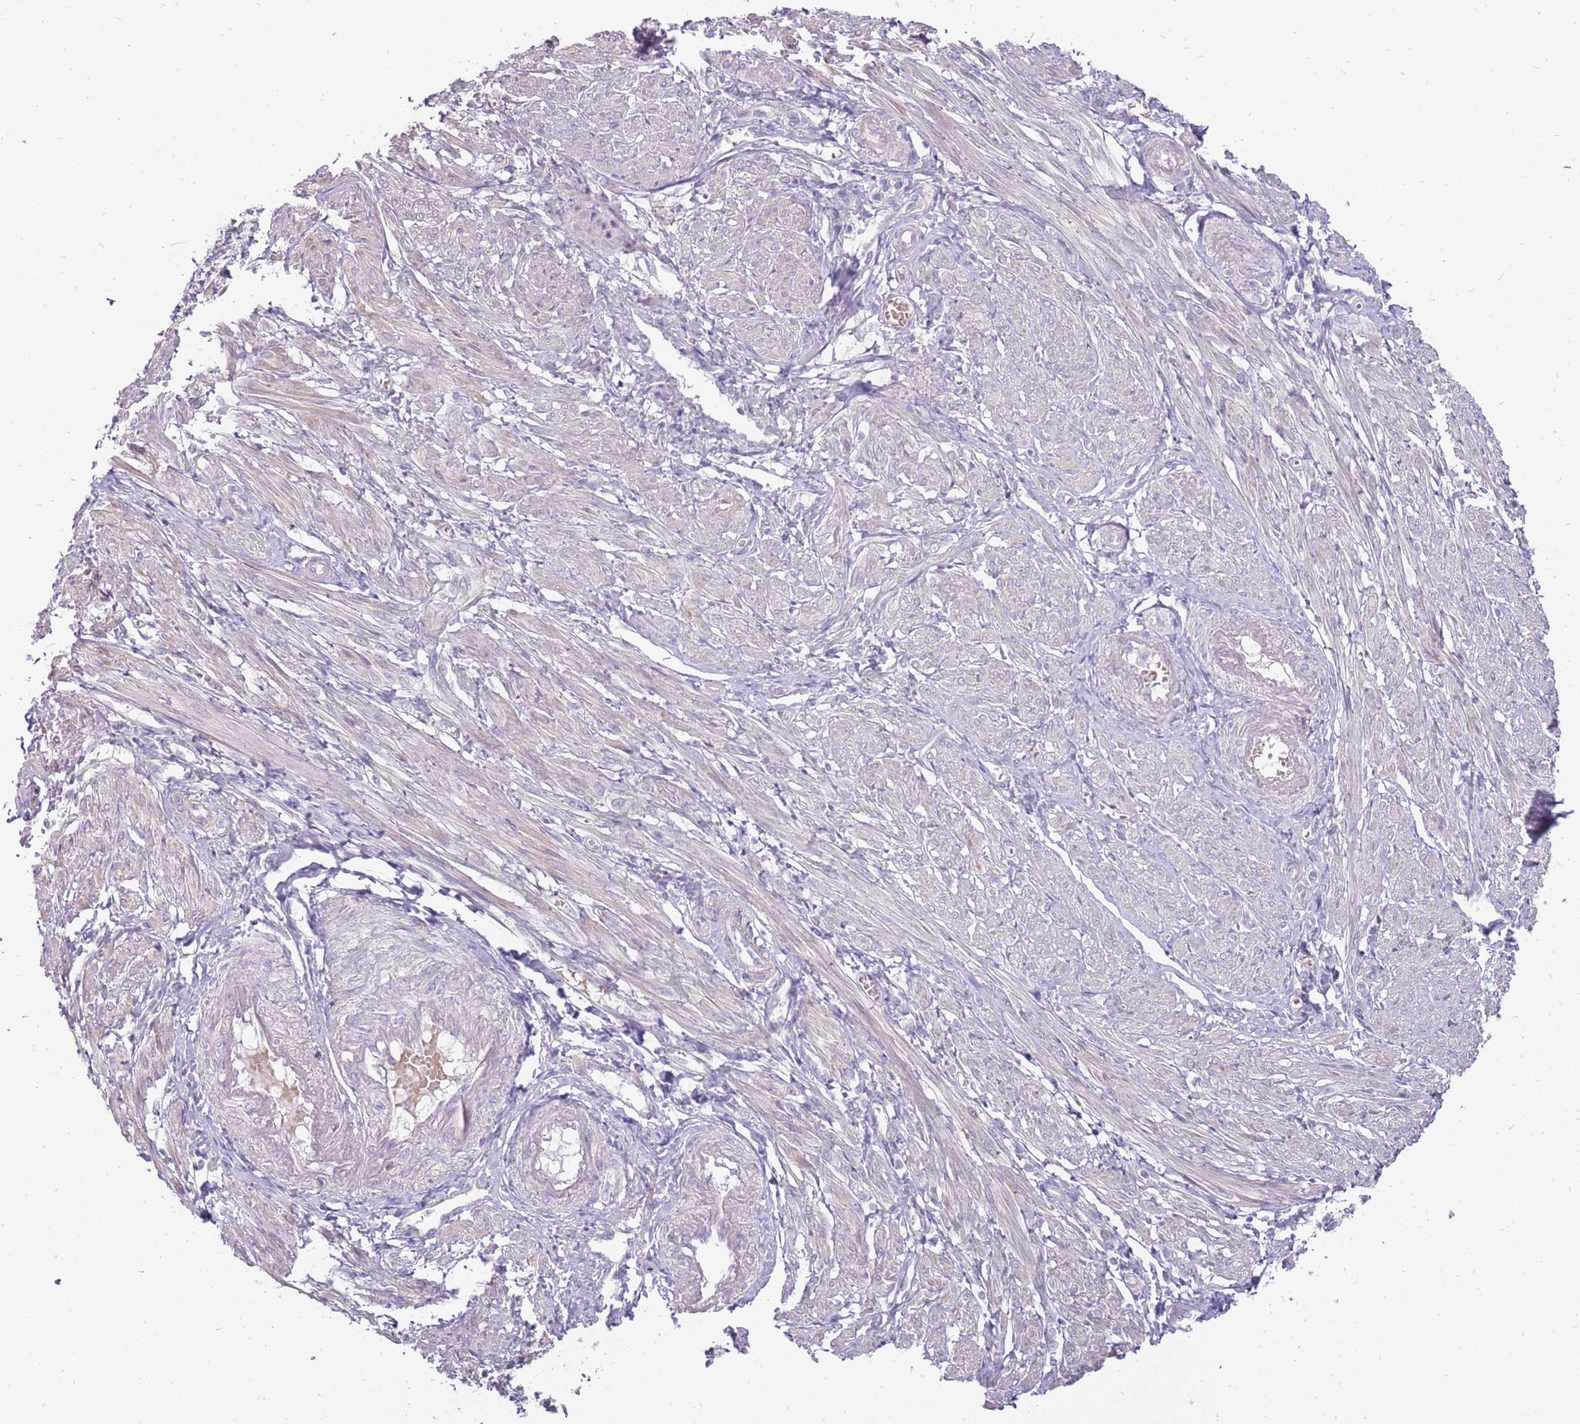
{"staining": {"intensity": "weak", "quantity": "25%-75%", "location": "cytoplasmic/membranous"}, "tissue": "smooth muscle", "cell_type": "Smooth muscle cells", "image_type": "normal", "snomed": [{"axis": "morphology", "description": "Normal tissue, NOS"}, {"axis": "topography", "description": "Smooth muscle"}], "caption": "Immunohistochemical staining of unremarkable smooth muscle demonstrates weak cytoplasmic/membranous protein staining in about 25%-75% of smooth muscle cells. (DAB = brown stain, brightfield microscopy at high magnification).", "gene": "MCUB", "patient": {"sex": "female", "age": 39}}